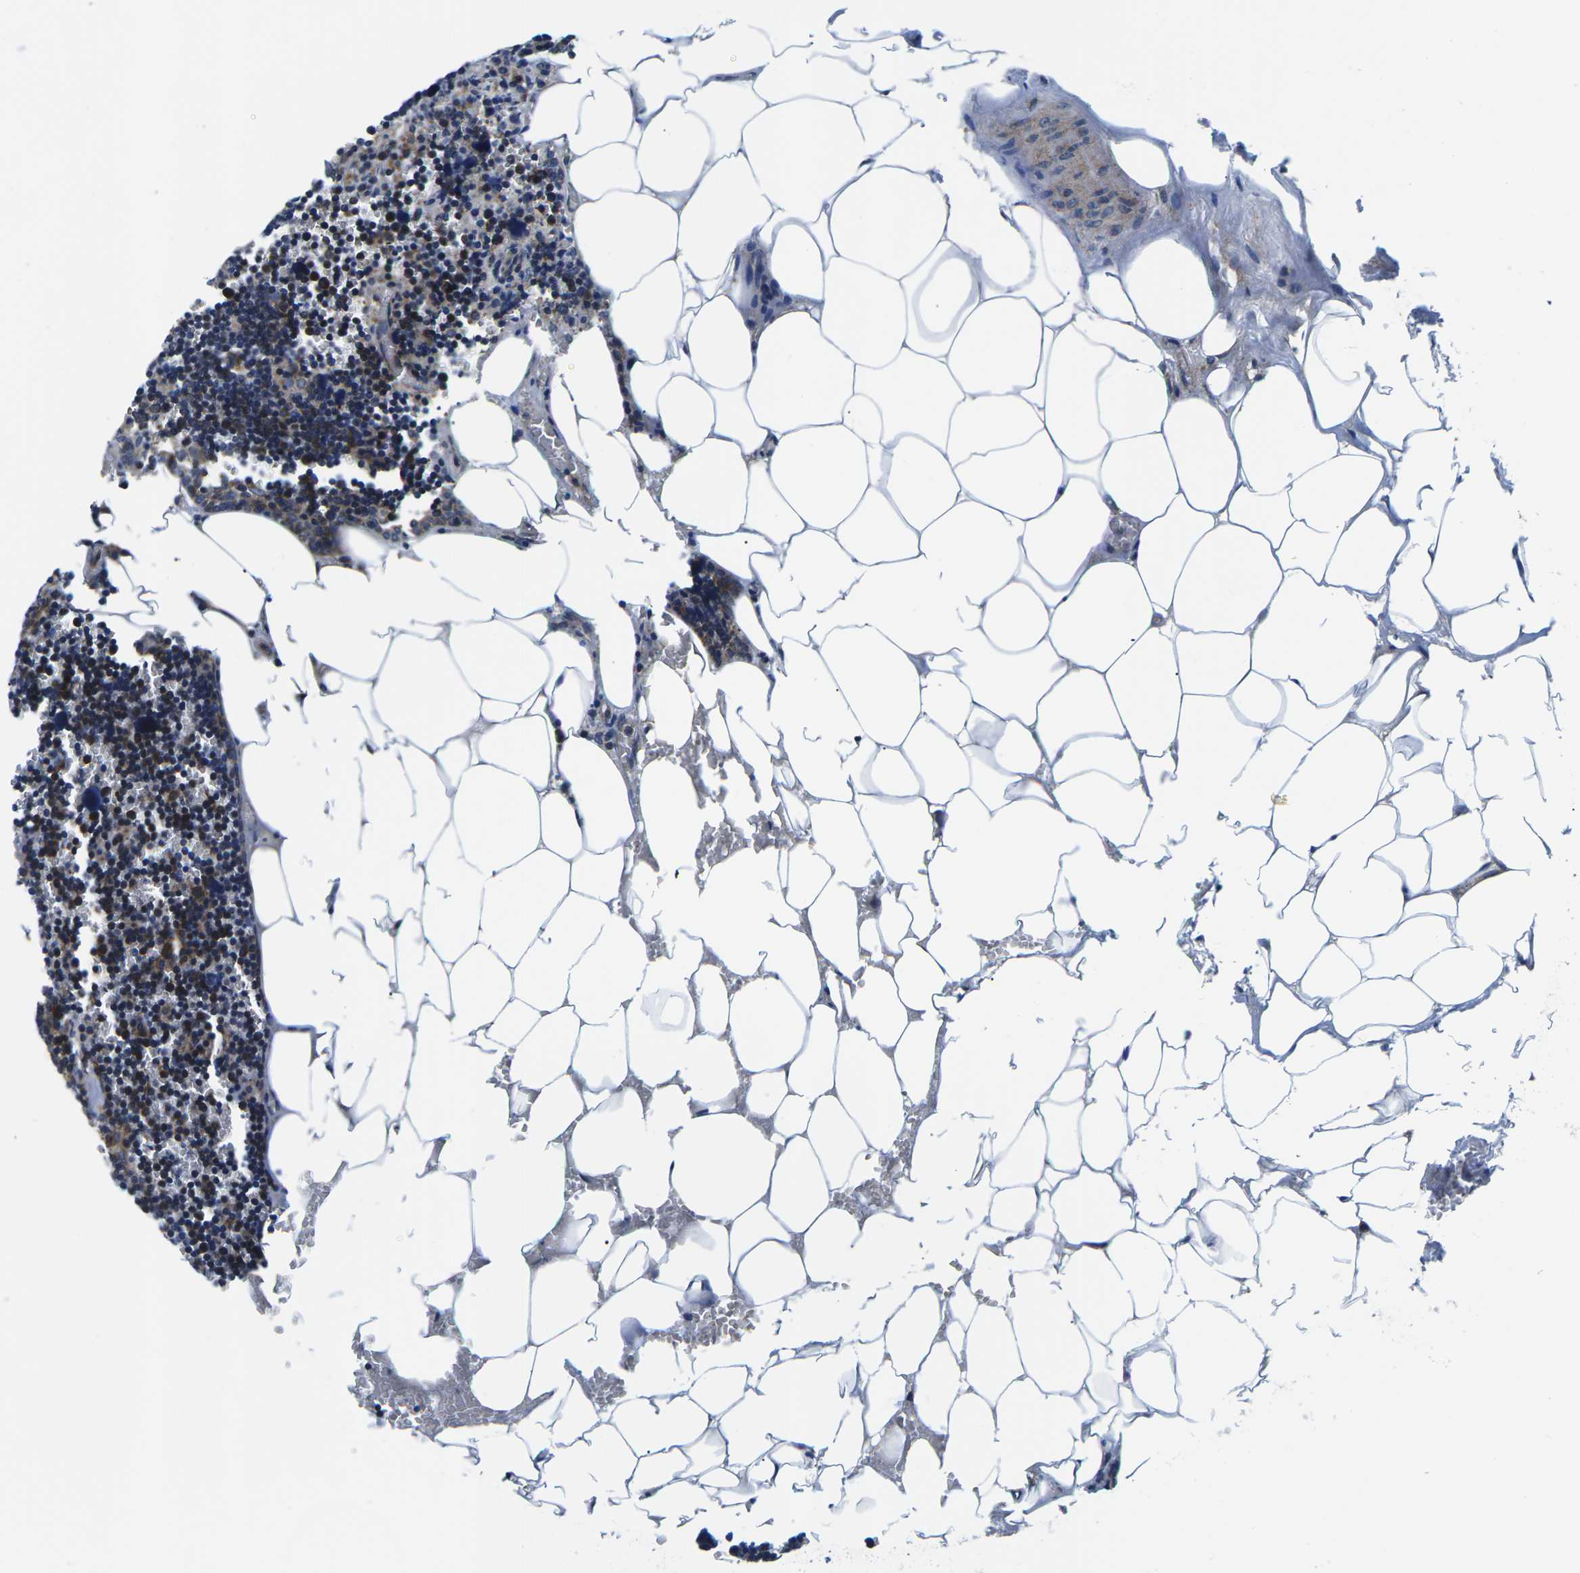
{"staining": {"intensity": "strong", "quantity": "25%-75%", "location": "cytoplasmic/membranous"}, "tissue": "lymph node", "cell_type": "Germinal center cells", "image_type": "normal", "snomed": [{"axis": "morphology", "description": "Normal tissue, NOS"}, {"axis": "topography", "description": "Lymph node"}], "caption": "Immunohistochemistry of unremarkable lymph node demonstrates high levels of strong cytoplasmic/membranous expression in about 25%-75% of germinal center cells. (DAB IHC with brightfield microscopy, high magnification).", "gene": "EIF4E", "patient": {"sex": "male", "age": 33}}